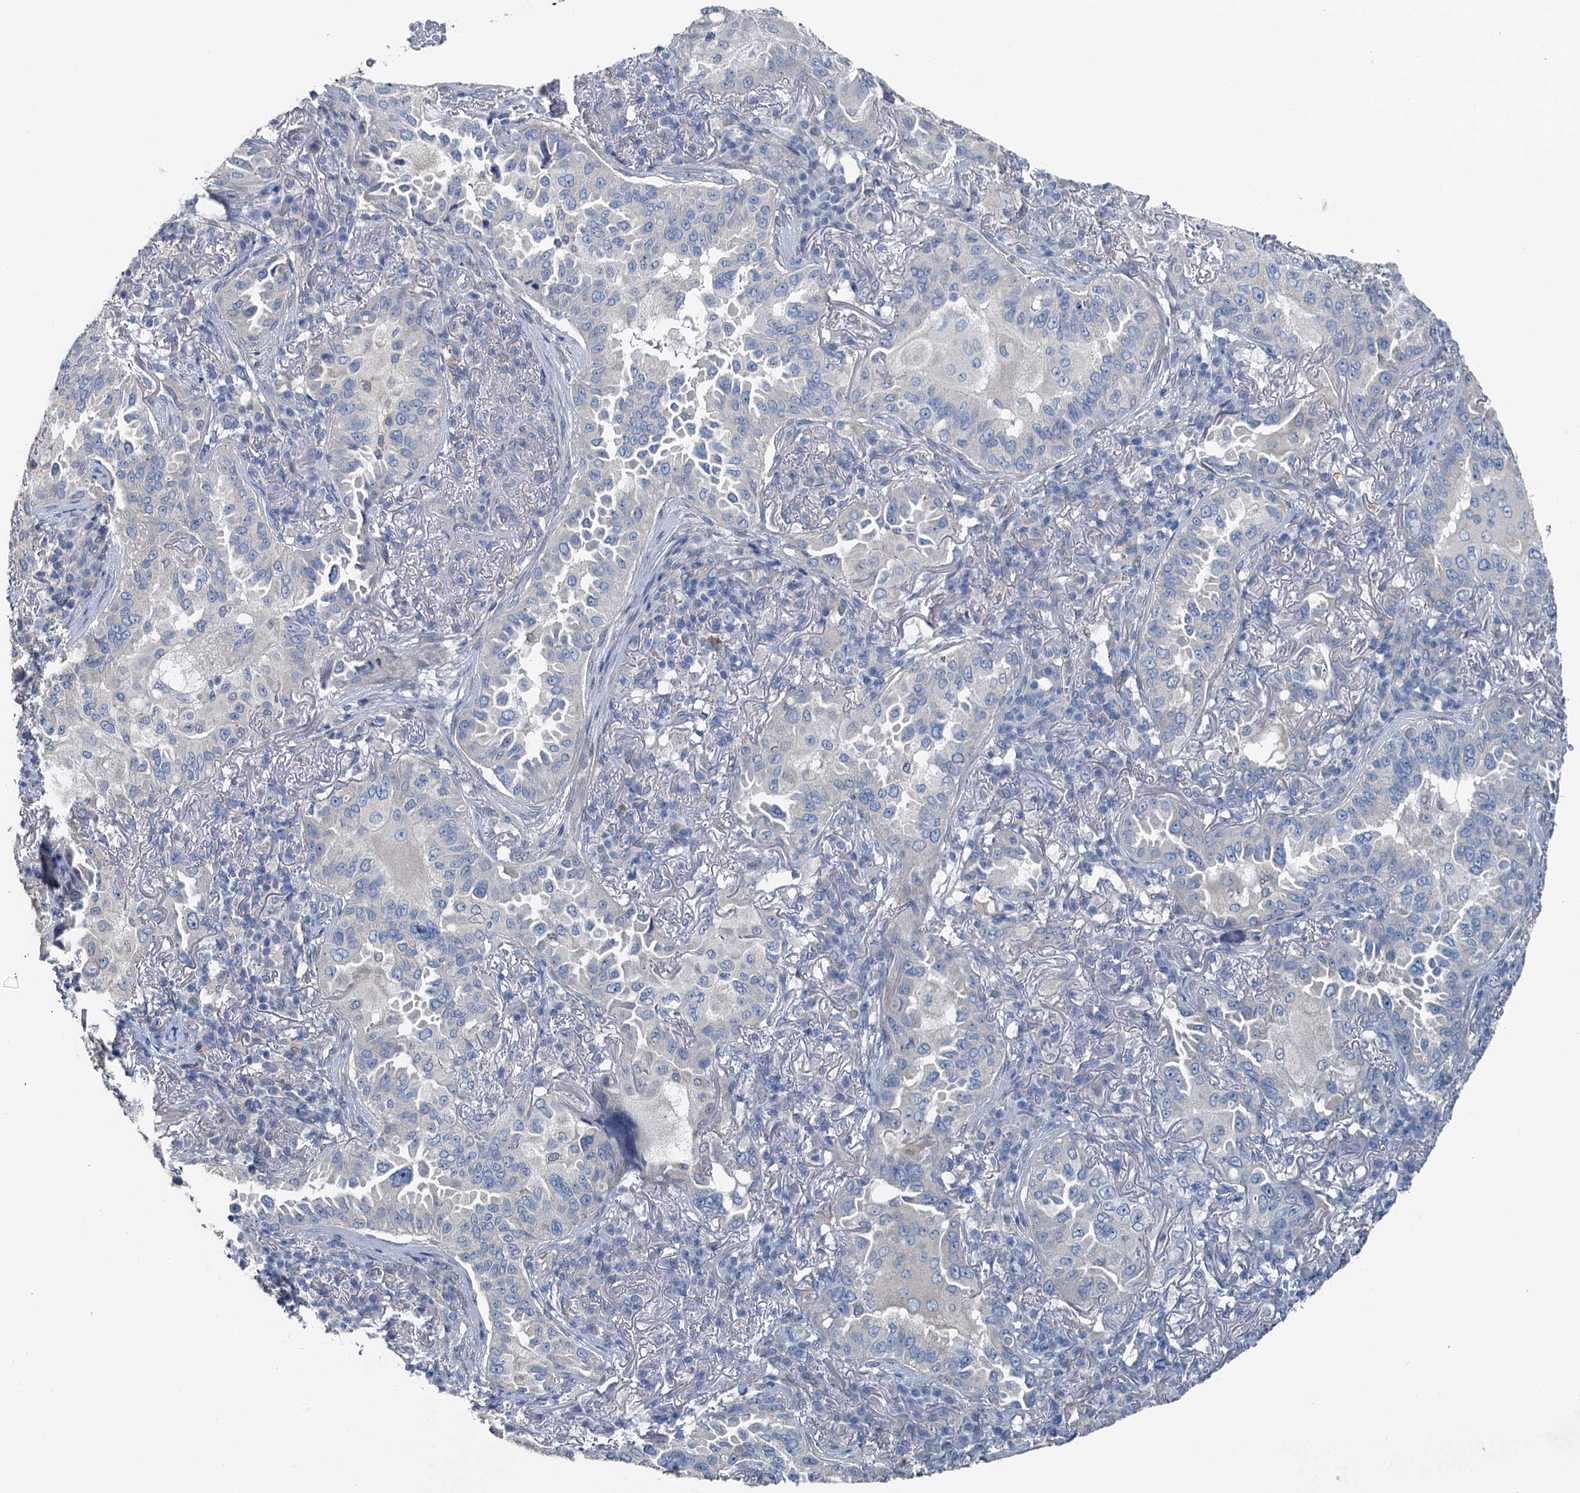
{"staining": {"intensity": "negative", "quantity": "none", "location": "none"}, "tissue": "lung cancer", "cell_type": "Tumor cells", "image_type": "cancer", "snomed": [{"axis": "morphology", "description": "Adenocarcinoma, NOS"}, {"axis": "topography", "description": "Lung"}], "caption": "High magnification brightfield microscopy of lung cancer stained with DAB (3,3'-diaminobenzidine) (brown) and counterstained with hematoxylin (blue): tumor cells show no significant positivity. The staining was performed using DAB to visualize the protein expression in brown, while the nuclei were stained in blue with hematoxylin (Magnification: 20x).", "gene": "C6orf120", "patient": {"sex": "female", "age": 69}}